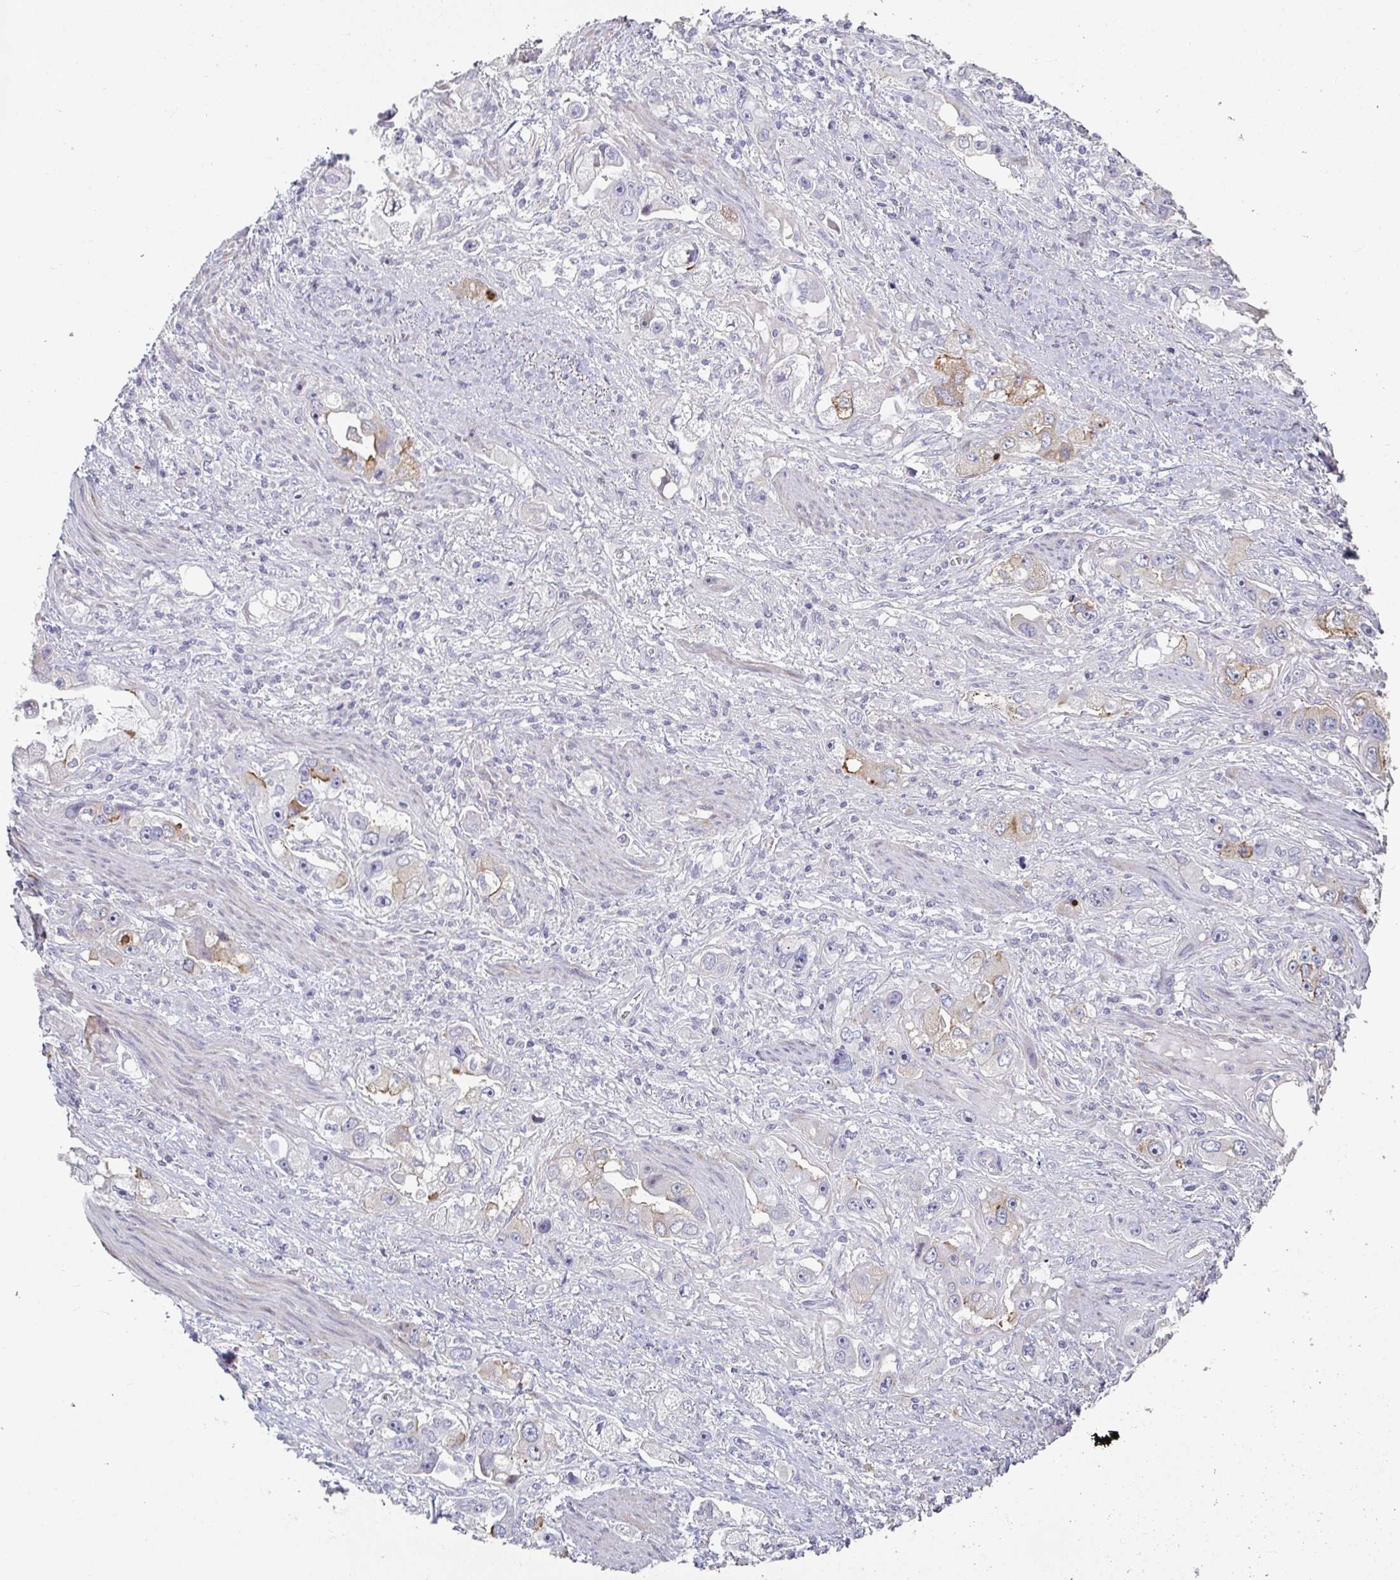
{"staining": {"intensity": "moderate", "quantity": "<25%", "location": "cytoplasmic/membranous"}, "tissue": "stomach cancer", "cell_type": "Tumor cells", "image_type": "cancer", "snomed": [{"axis": "morphology", "description": "Adenocarcinoma, NOS"}, {"axis": "topography", "description": "Stomach, lower"}], "caption": "Immunohistochemistry of human stomach cancer (adenocarcinoma) exhibits low levels of moderate cytoplasmic/membranous expression in about <25% of tumor cells. (Brightfield microscopy of DAB IHC at high magnification).", "gene": "A1CF", "patient": {"sex": "female", "age": 93}}